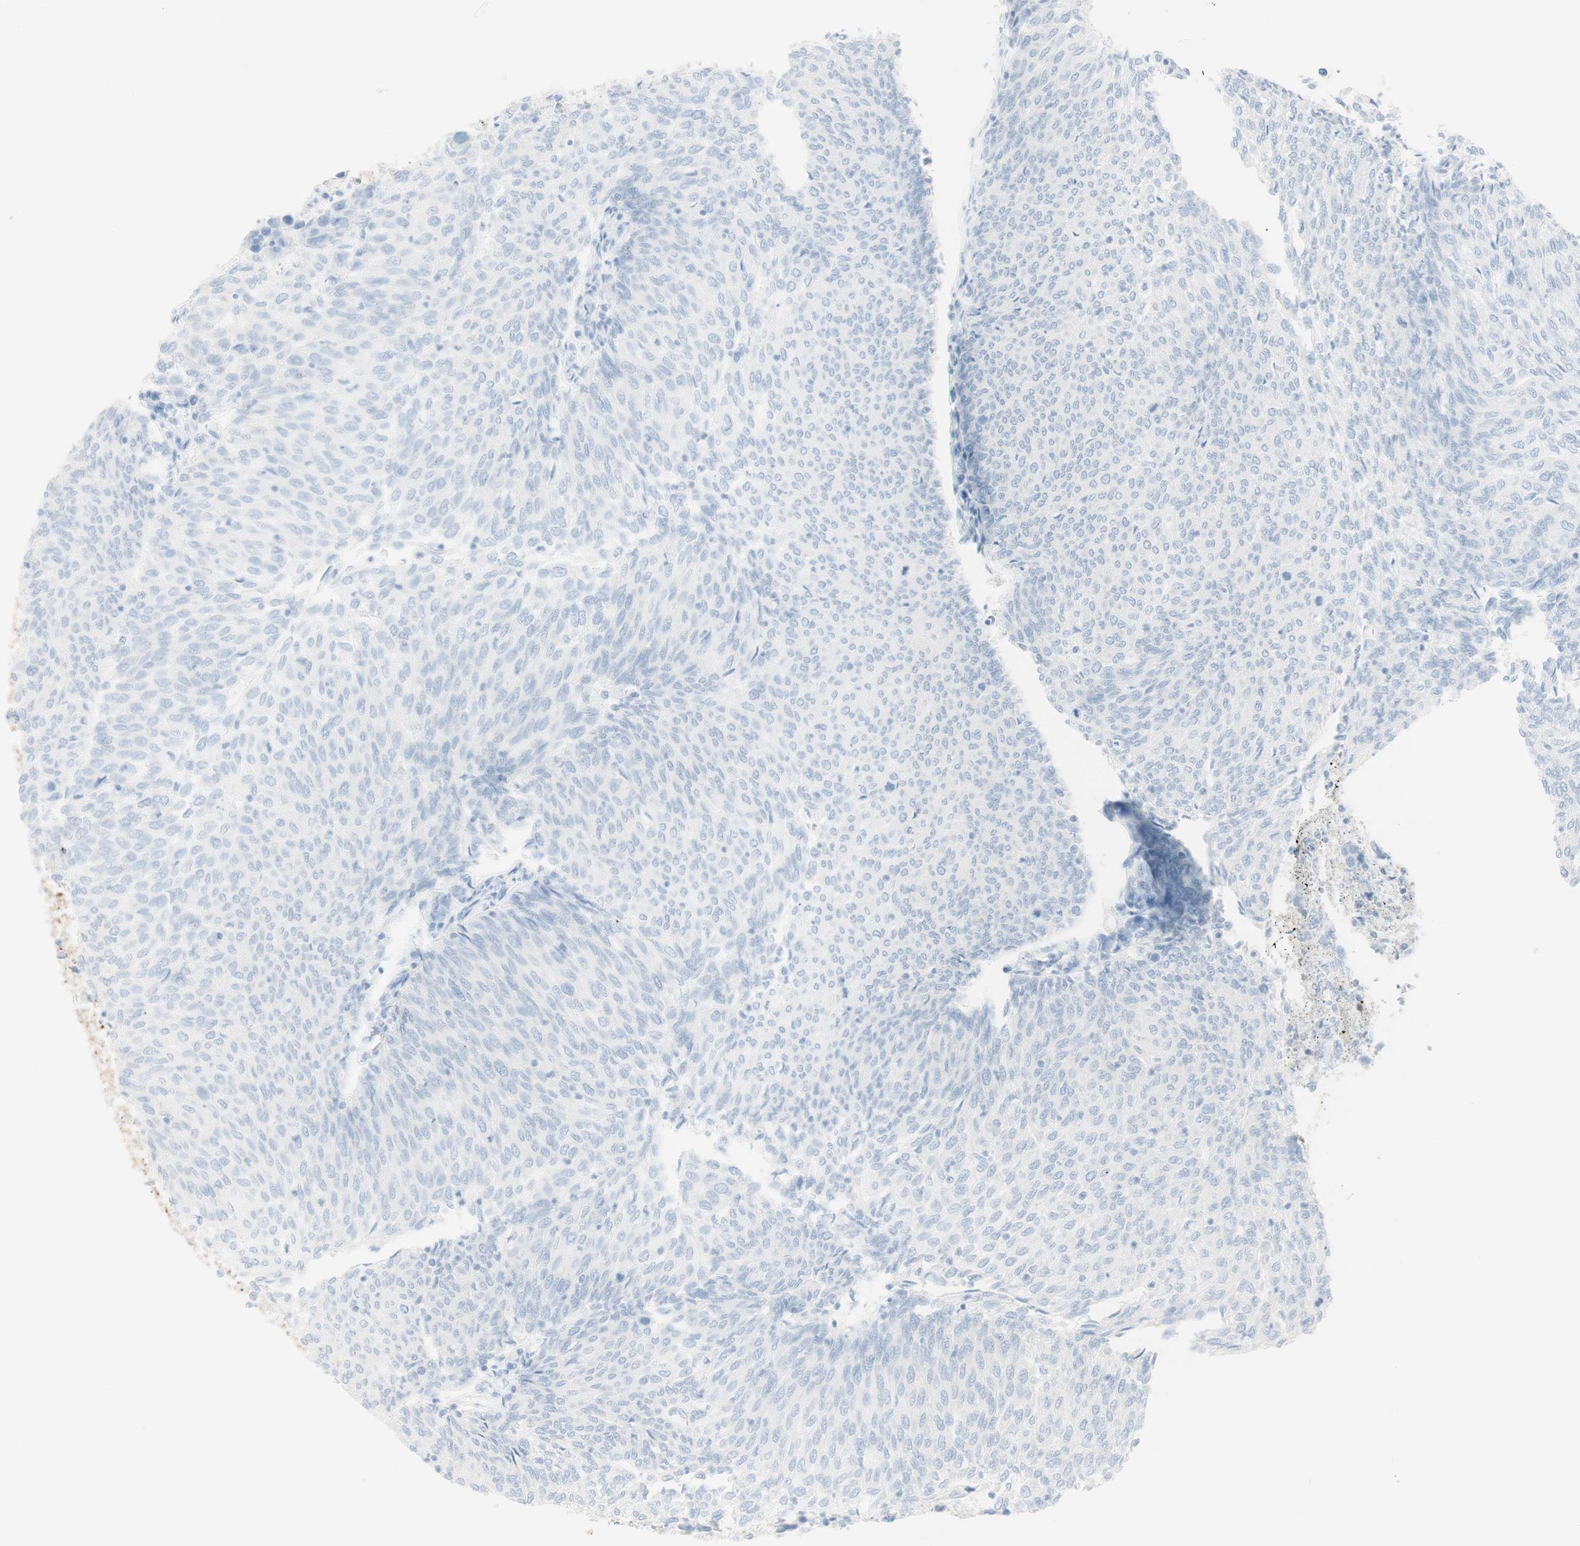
{"staining": {"intensity": "negative", "quantity": "none", "location": "none"}, "tissue": "urothelial cancer", "cell_type": "Tumor cells", "image_type": "cancer", "snomed": [{"axis": "morphology", "description": "Urothelial carcinoma, Low grade"}, {"axis": "topography", "description": "Urinary bladder"}], "caption": "This is an IHC micrograph of human urothelial cancer. There is no staining in tumor cells.", "gene": "NAPSA", "patient": {"sex": "female", "age": 79}}